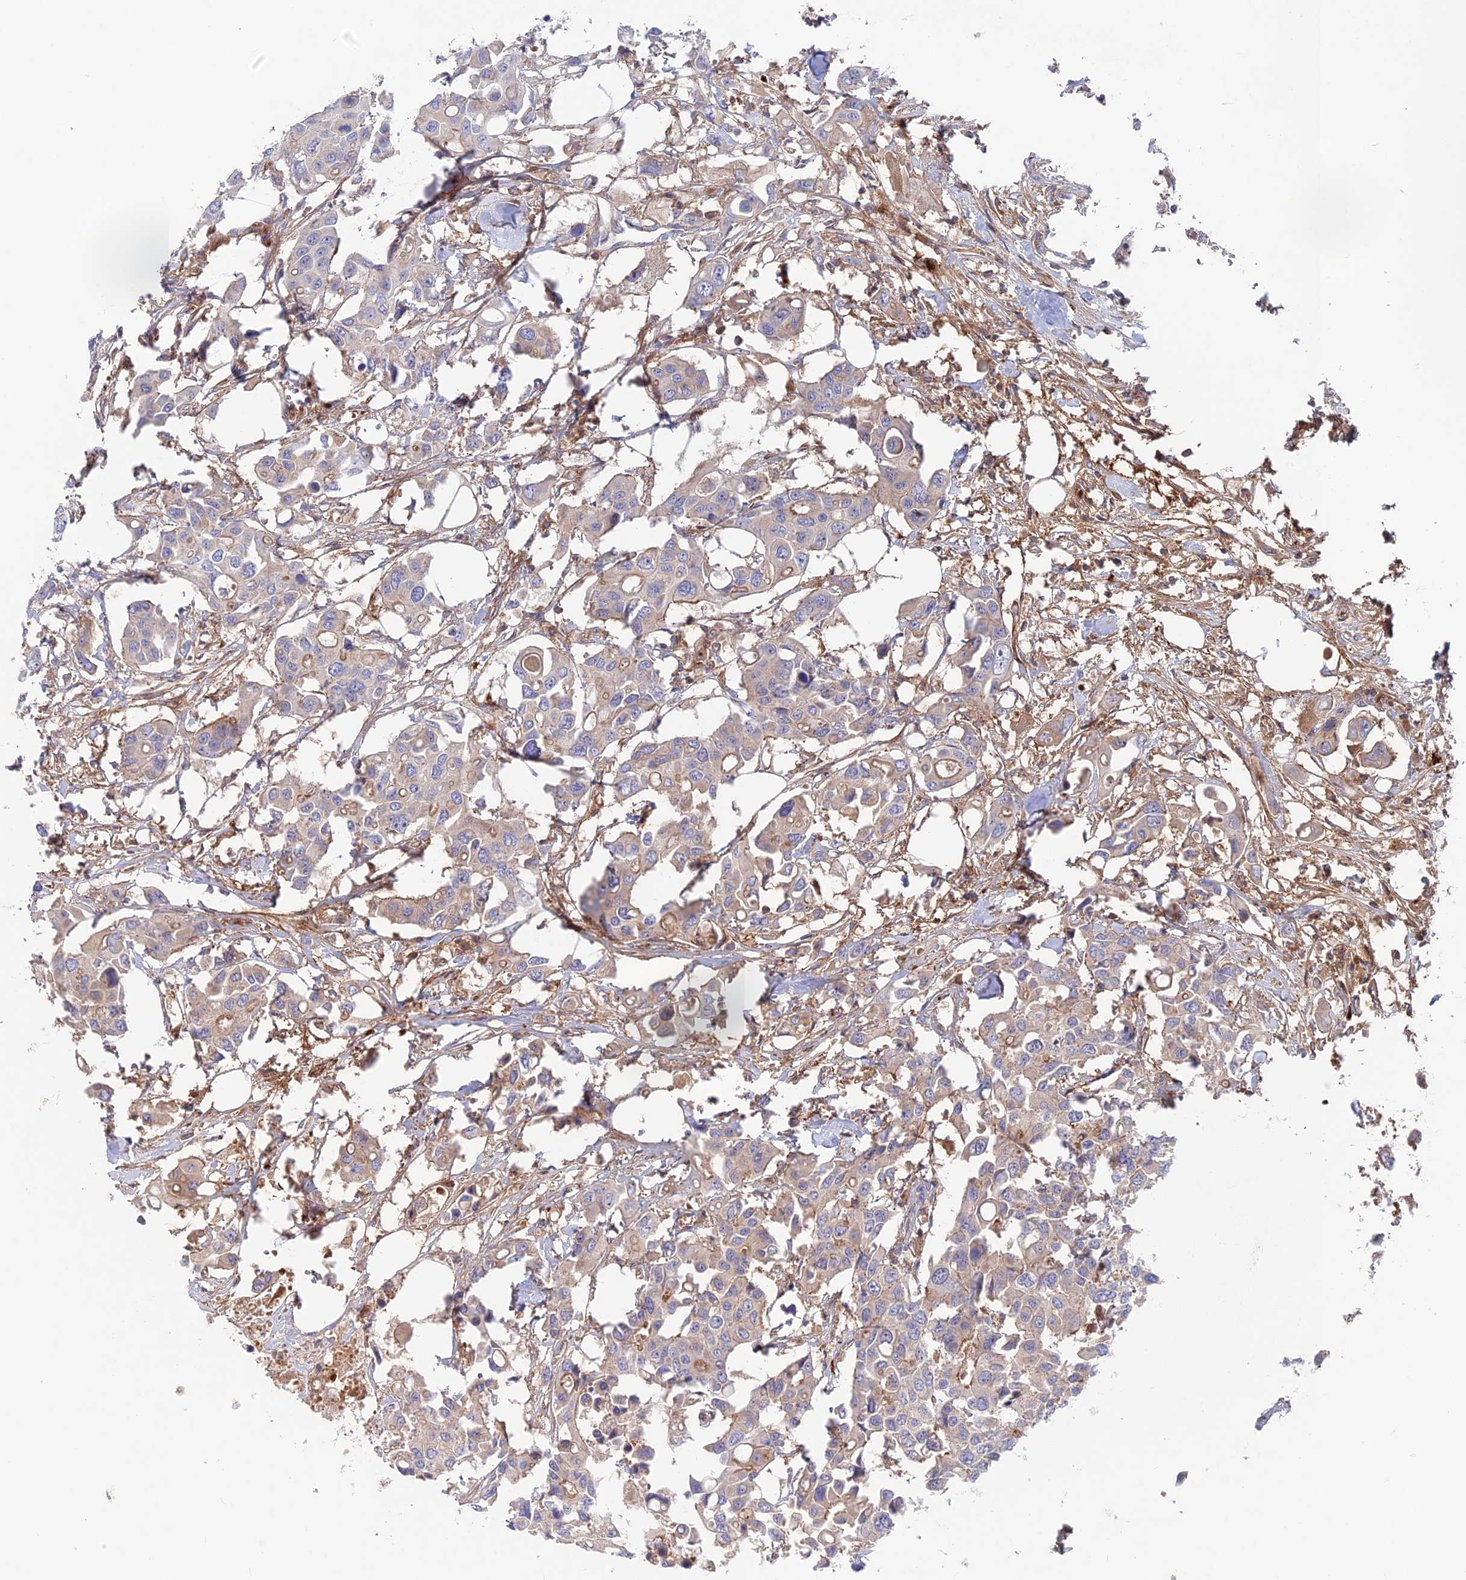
{"staining": {"intensity": "weak", "quantity": "<25%", "location": "cytoplasmic/membranous"}, "tissue": "colorectal cancer", "cell_type": "Tumor cells", "image_type": "cancer", "snomed": [{"axis": "morphology", "description": "Adenocarcinoma, NOS"}, {"axis": "topography", "description": "Colon"}], "caption": "Human colorectal adenocarcinoma stained for a protein using immunohistochemistry exhibits no positivity in tumor cells.", "gene": "CPNE7", "patient": {"sex": "male", "age": 77}}